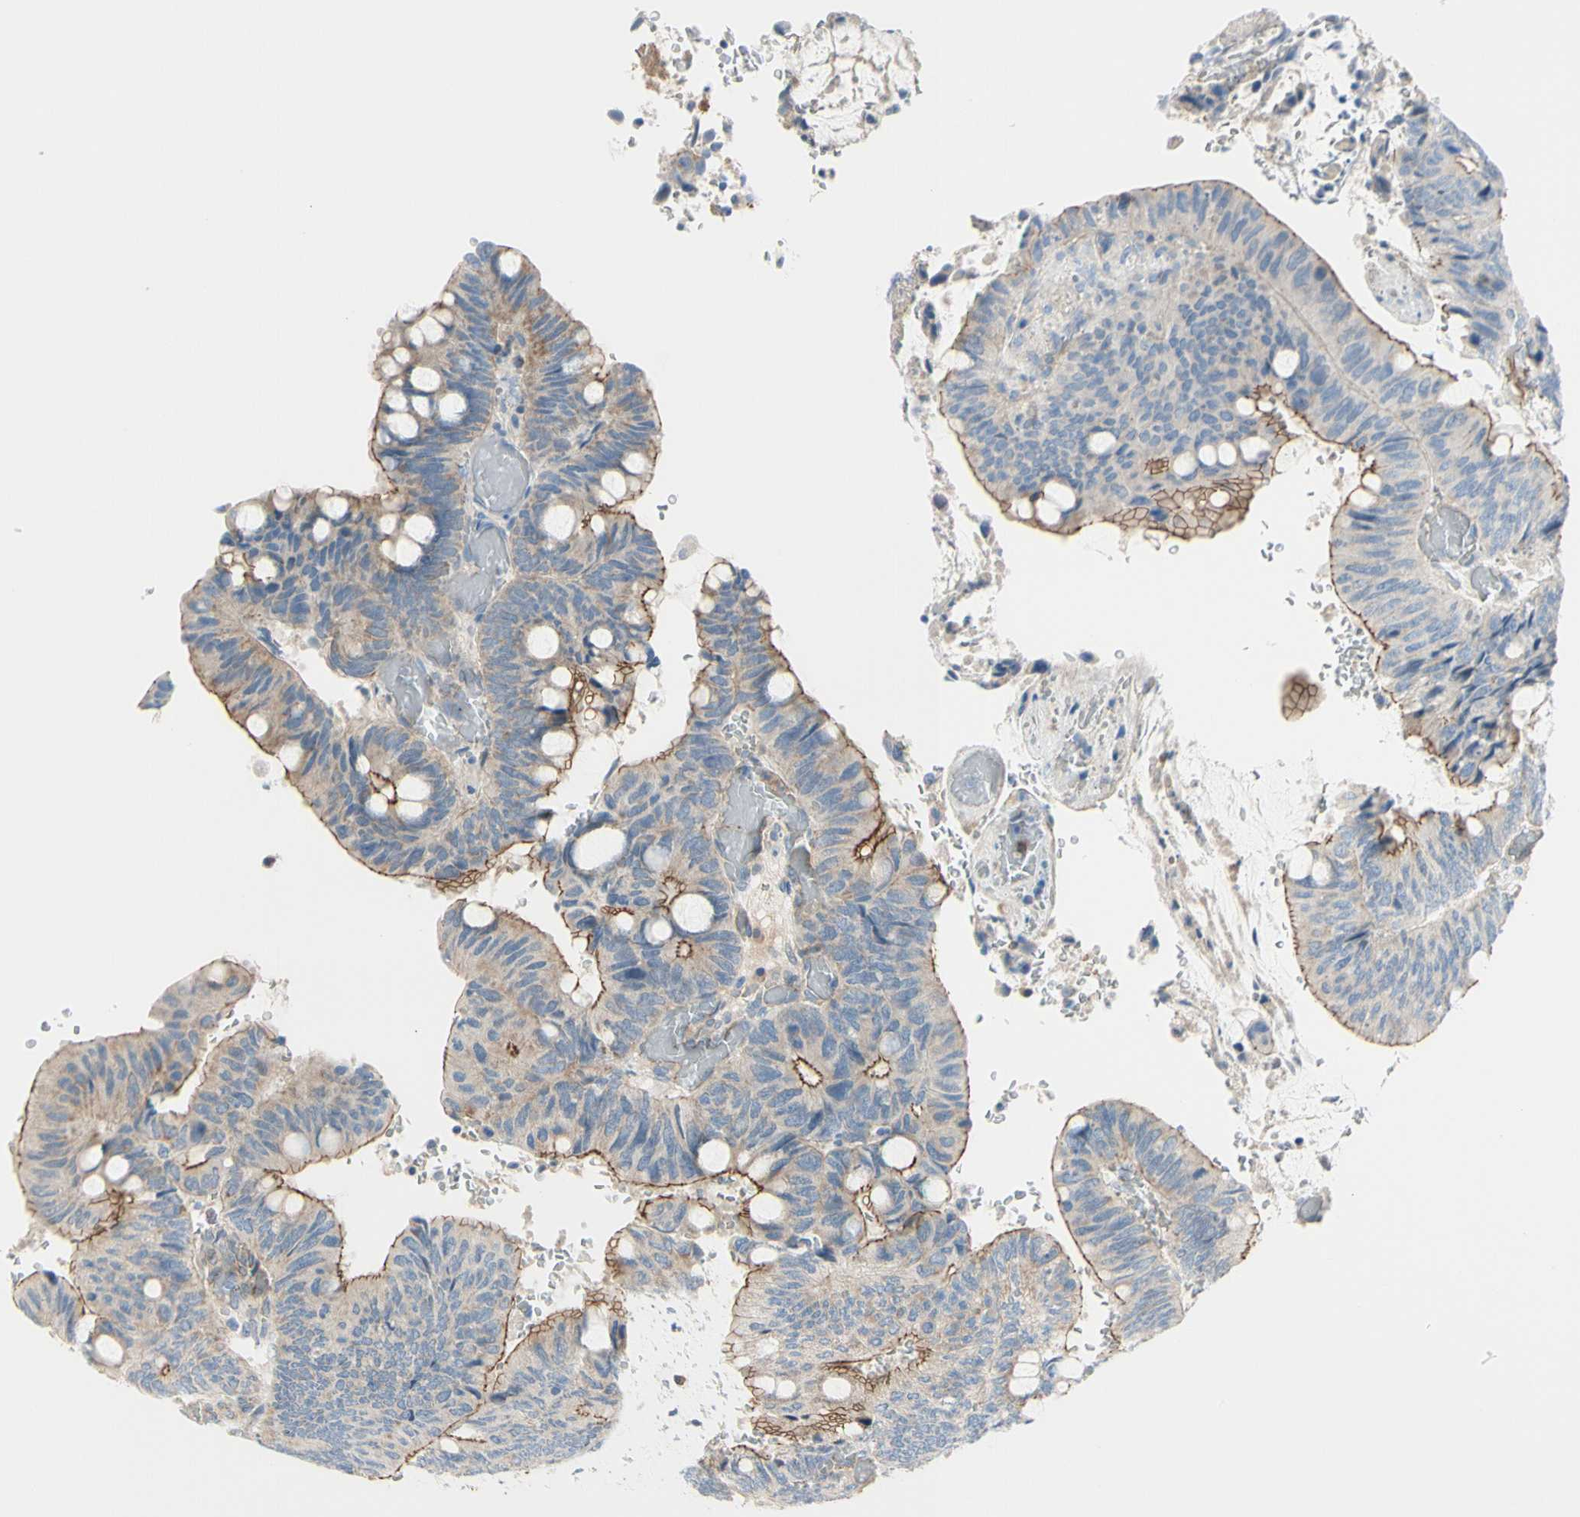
{"staining": {"intensity": "moderate", "quantity": "25%-75%", "location": "cytoplasmic/membranous"}, "tissue": "colorectal cancer", "cell_type": "Tumor cells", "image_type": "cancer", "snomed": [{"axis": "morphology", "description": "Normal tissue, NOS"}, {"axis": "morphology", "description": "Adenocarcinoma, NOS"}, {"axis": "topography", "description": "Rectum"}, {"axis": "topography", "description": "Peripheral nerve tissue"}], "caption": "Immunohistochemistry of human adenocarcinoma (colorectal) demonstrates medium levels of moderate cytoplasmic/membranous positivity in about 25%-75% of tumor cells.", "gene": "TJP1", "patient": {"sex": "male", "age": 92}}